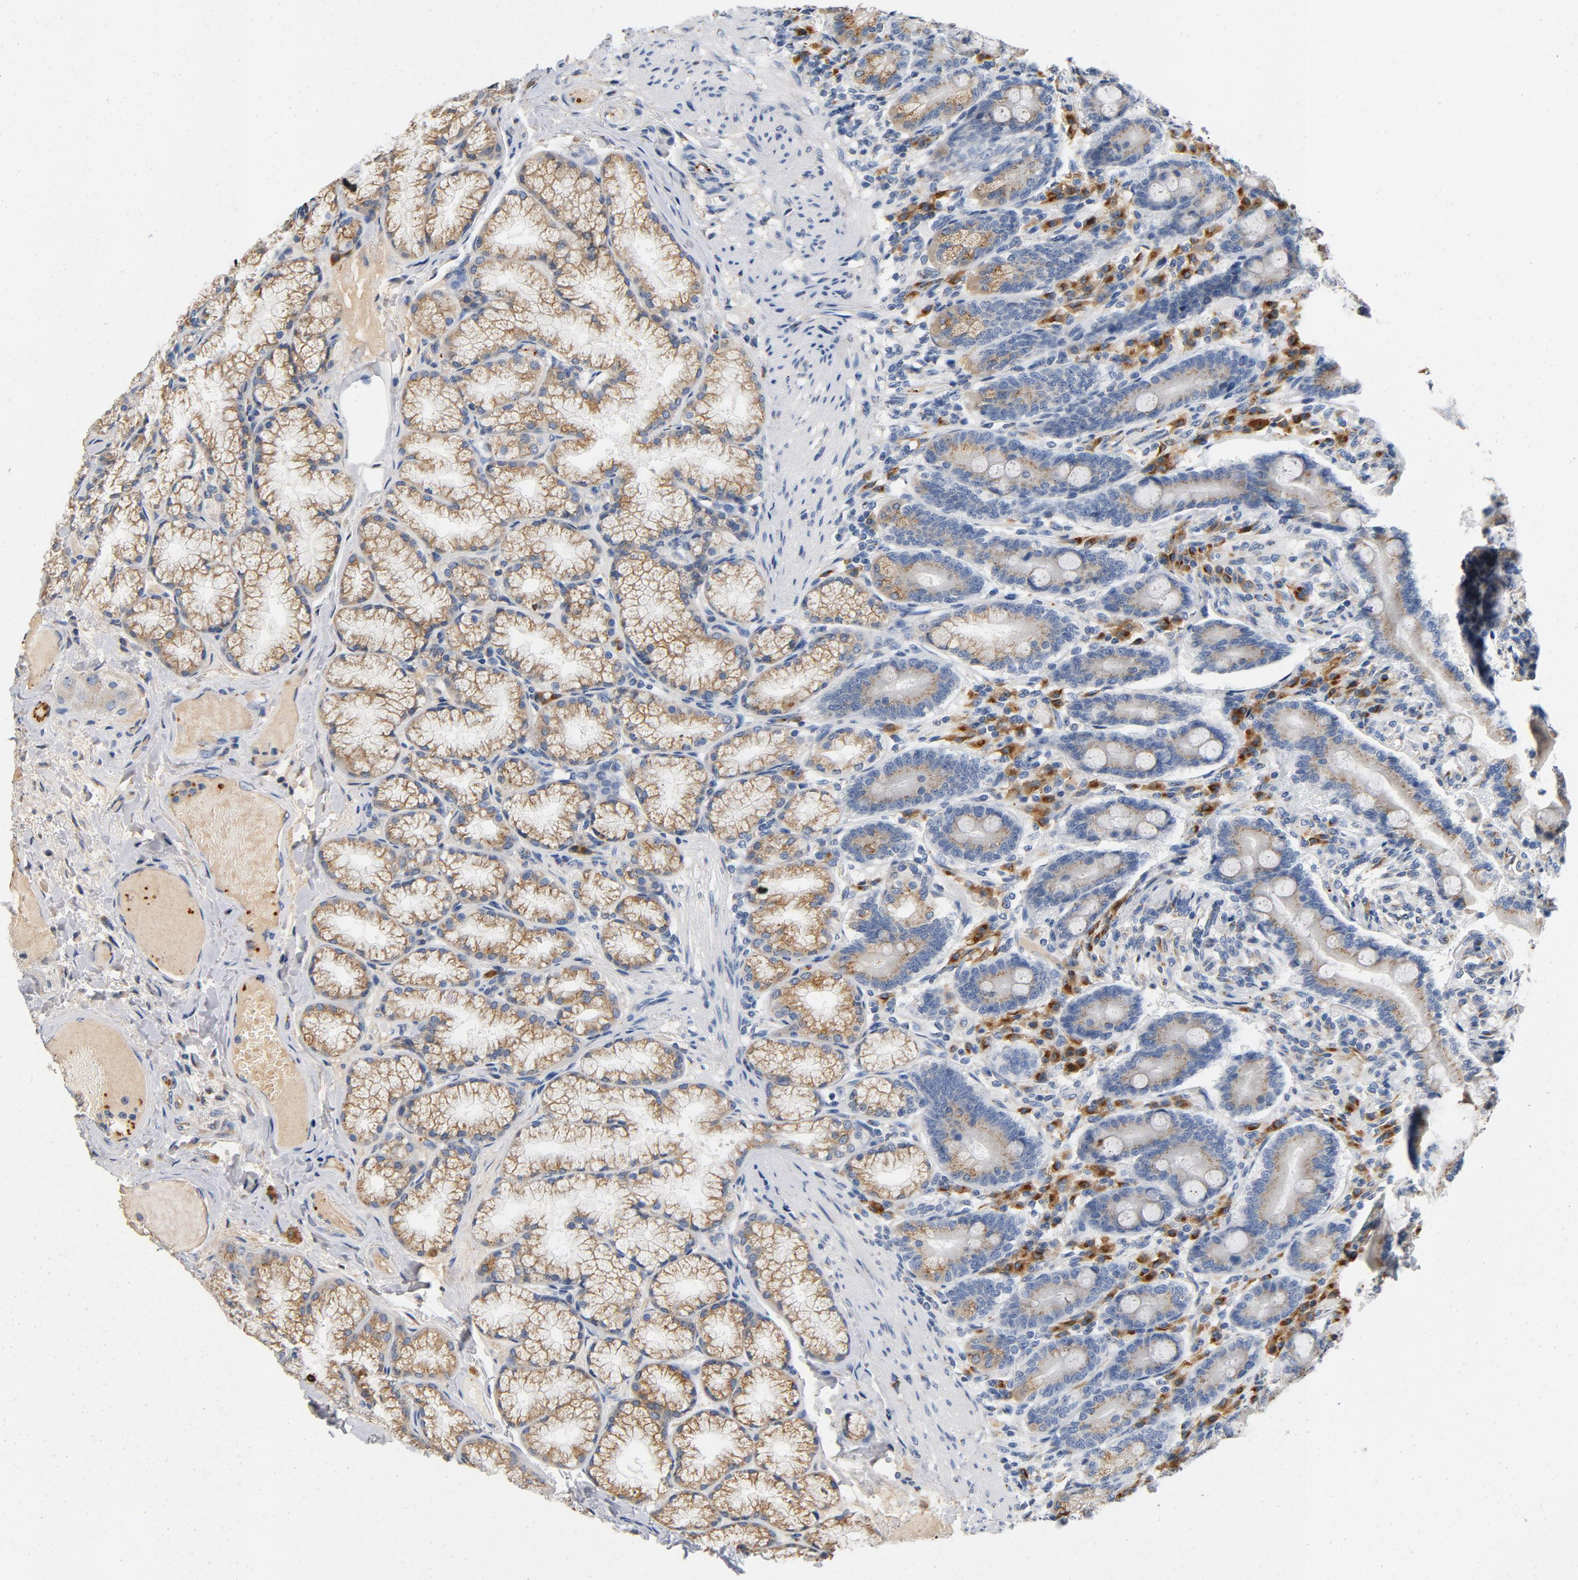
{"staining": {"intensity": "weak", "quantity": "25%-75%", "location": "cytoplasmic/membranous"}, "tissue": "duodenum", "cell_type": "Glandular cells", "image_type": "normal", "snomed": [{"axis": "morphology", "description": "Normal tissue, NOS"}, {"axis": "topography", "description": "Duodenum"}], "caption": "Protein expression analysis of normal duodenum shows weak cytoplasmic/membranous positivity in approximately 25%-75% of glandular cells.", "gene": "LMAN2", "patient": {"sex": "female", "age": 64}}